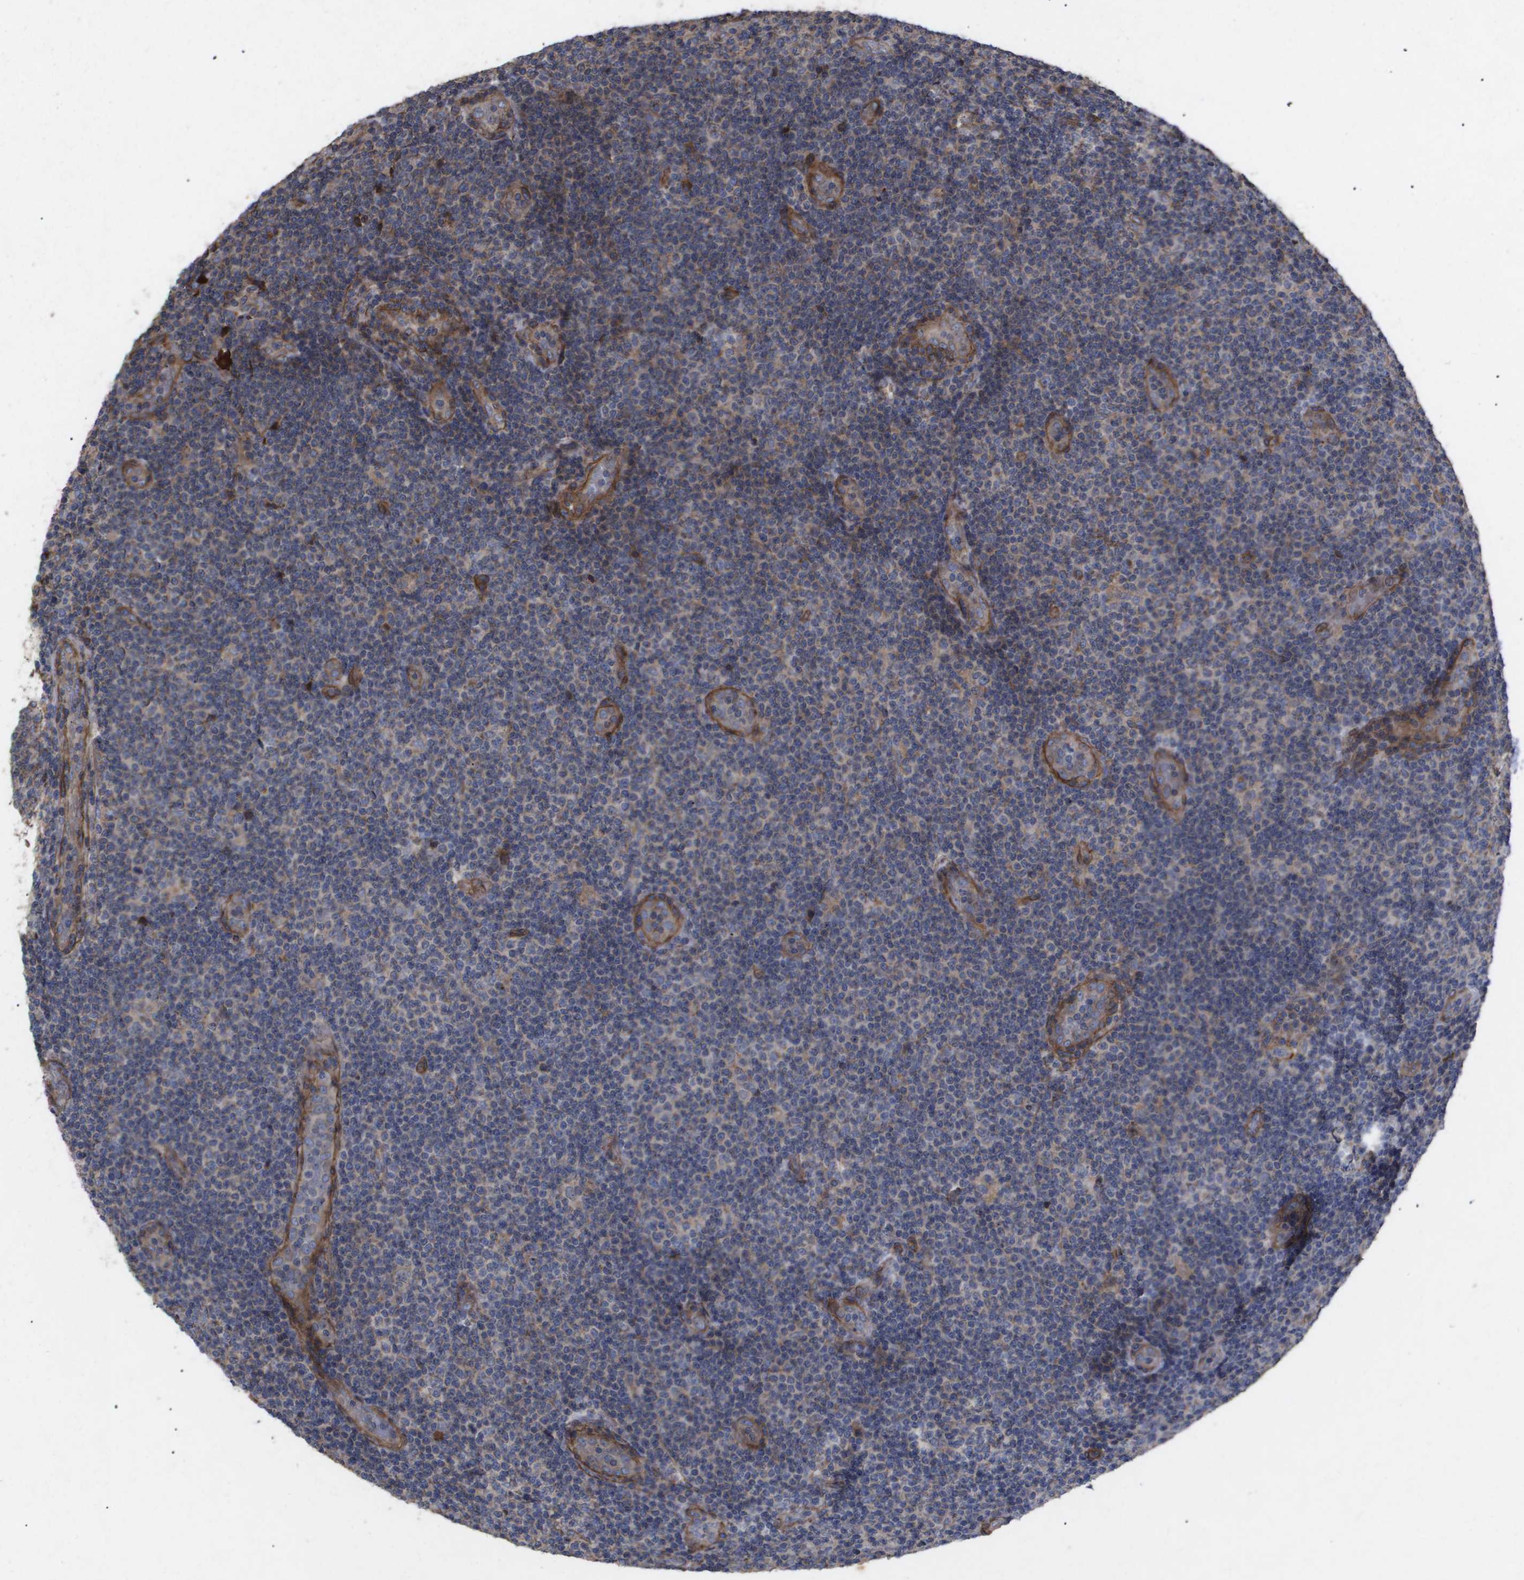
{"staining": {"intensity": "weak", "quantity": "<25%", "location": "cytoplasmic/membranous"}, "tissue": "lymphoma", "cell_type": "Tumor cells", "image_type": "cancer", "snomed": [{"axis": "morphology", "description": "Malignant lymphoma, non-Hodgkin's type, Low grade"}, {"axis": "topography", "description": "Lymph node"}], "caption": "IHC photomicrograph of lymphoma stained for a protein (brown), which shows no positivity in tumor cells. Brightfield microscopy of immunohistochemistry (IHC) stained with DAB (brown) and hematoxylin (blue), captured at high magnification.", "gene": "TNS1", "patient": {"sex": "male", "age": 83}}